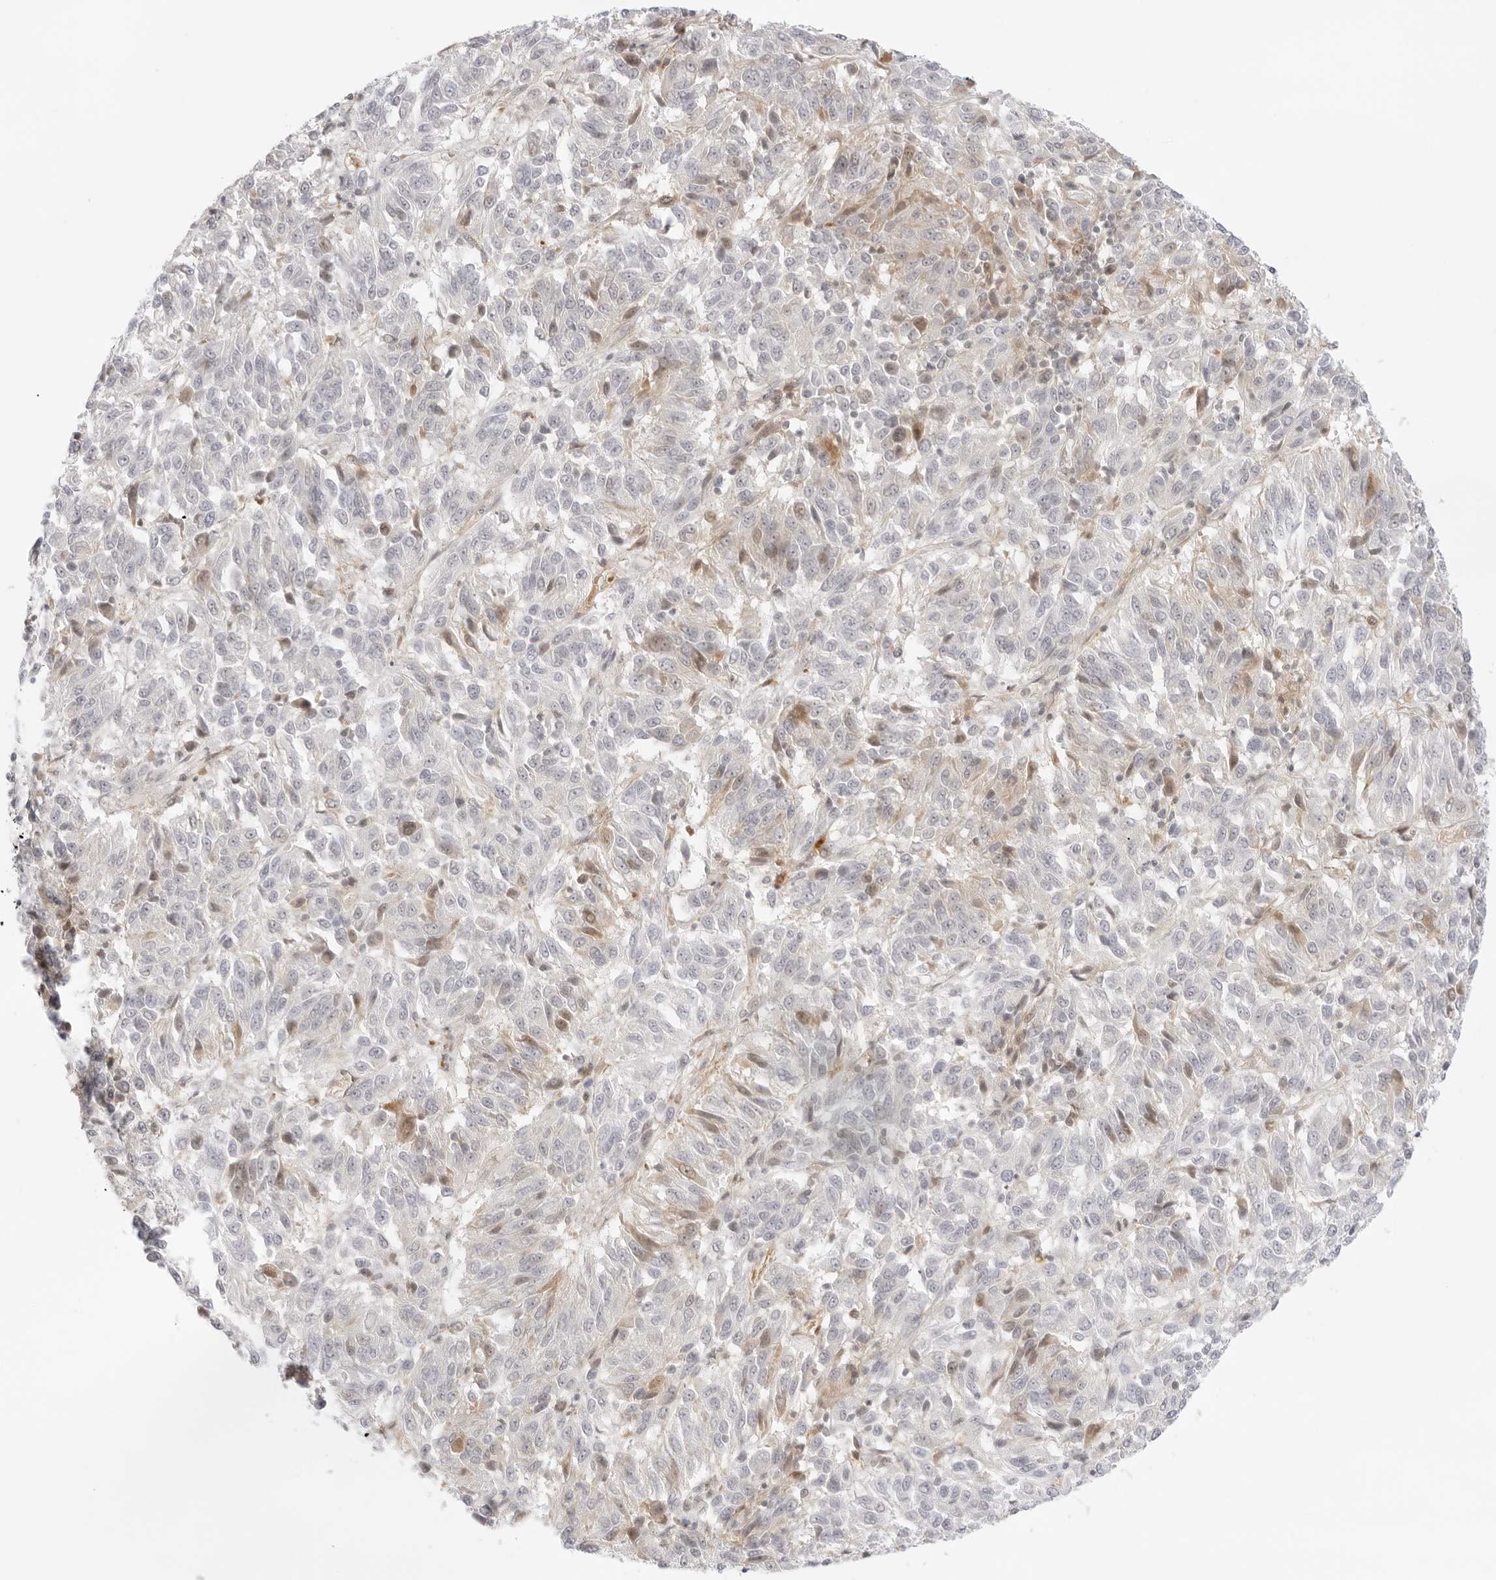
{"staining": {"intensity": "negative", "quantity": "none", "location": "none"}, "tissue": "melanoma", "cell_type": "Tumor cells", "image_type": "cancer", "snomed": [{"axis": "morphology", "description": "Malignant melanoma, Metastatic site"}, {"axis": "topography", "description": "Lung"}], "caption": "IHC histopathology image of neoplastic tissue: human malignant melanoma (metastatic site) stained with DAB demonstrates no significant protein positivity in tumor cells. (DAB immunohistochemistry (IHC) visualized using brightfield microscopy, high magnification).", "gene": "TNFRSF14", "patient": {"sex": "male", "age": 64}}